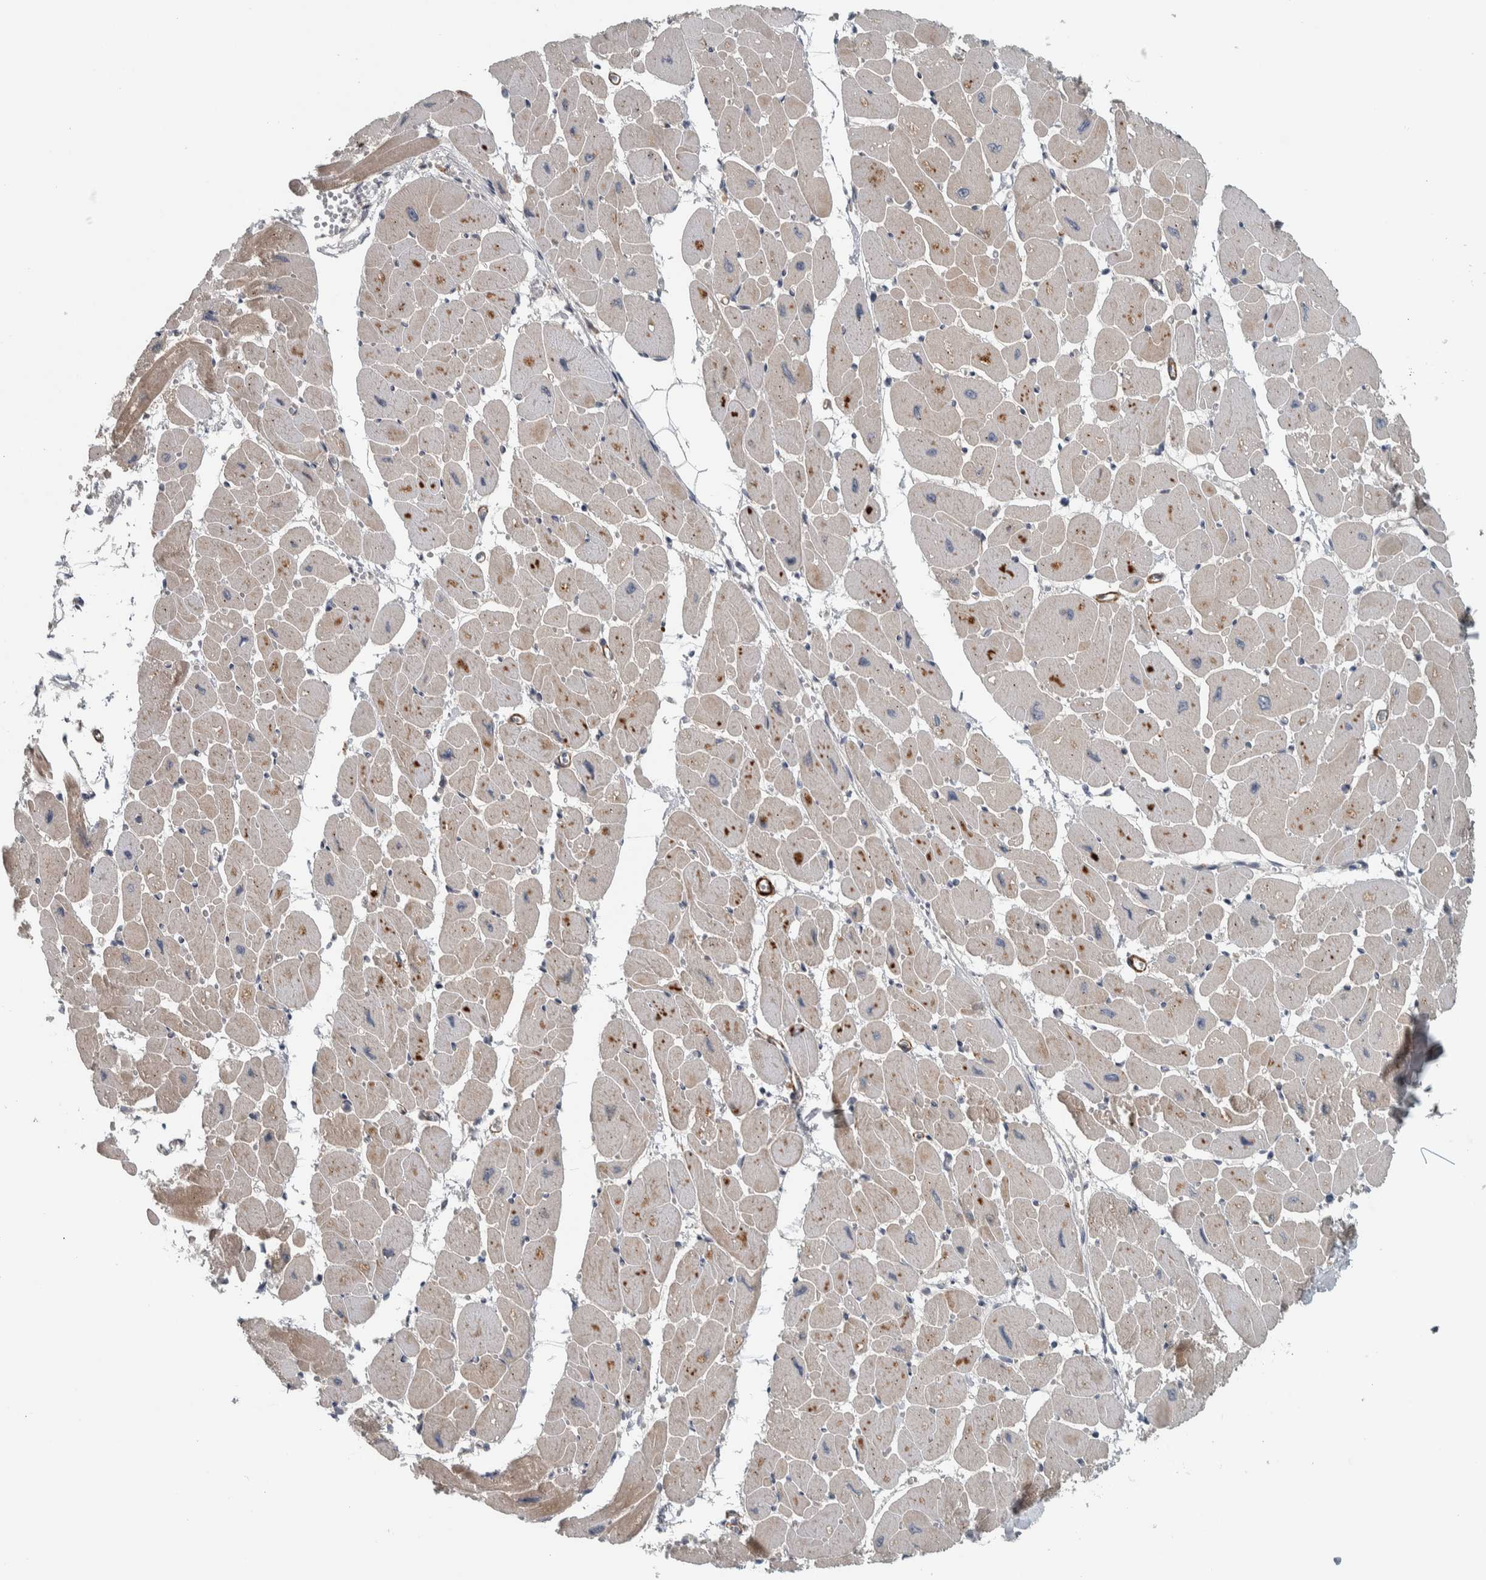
{"staining": {"intensity": "moderate", "quantity": ">75%", "location": "cytoplasmic/membranous"}, "tissue": "heart muscle", "cell_type": "Cardiomyocytes", "image_type": "normal", "snomed": [{"axis": "morphology", "description": "Normal tissue, NOS"}, {"axis": "topography", "description": "Heart"}], "caption": "Human heart muscle stained with a brown dye exhibits moderate cytoplasmic/membranous positive staining in about >75% of cardiomyocytes.", "gene": "LBHD1", "patient": {"sex": "female", "age": 54}}